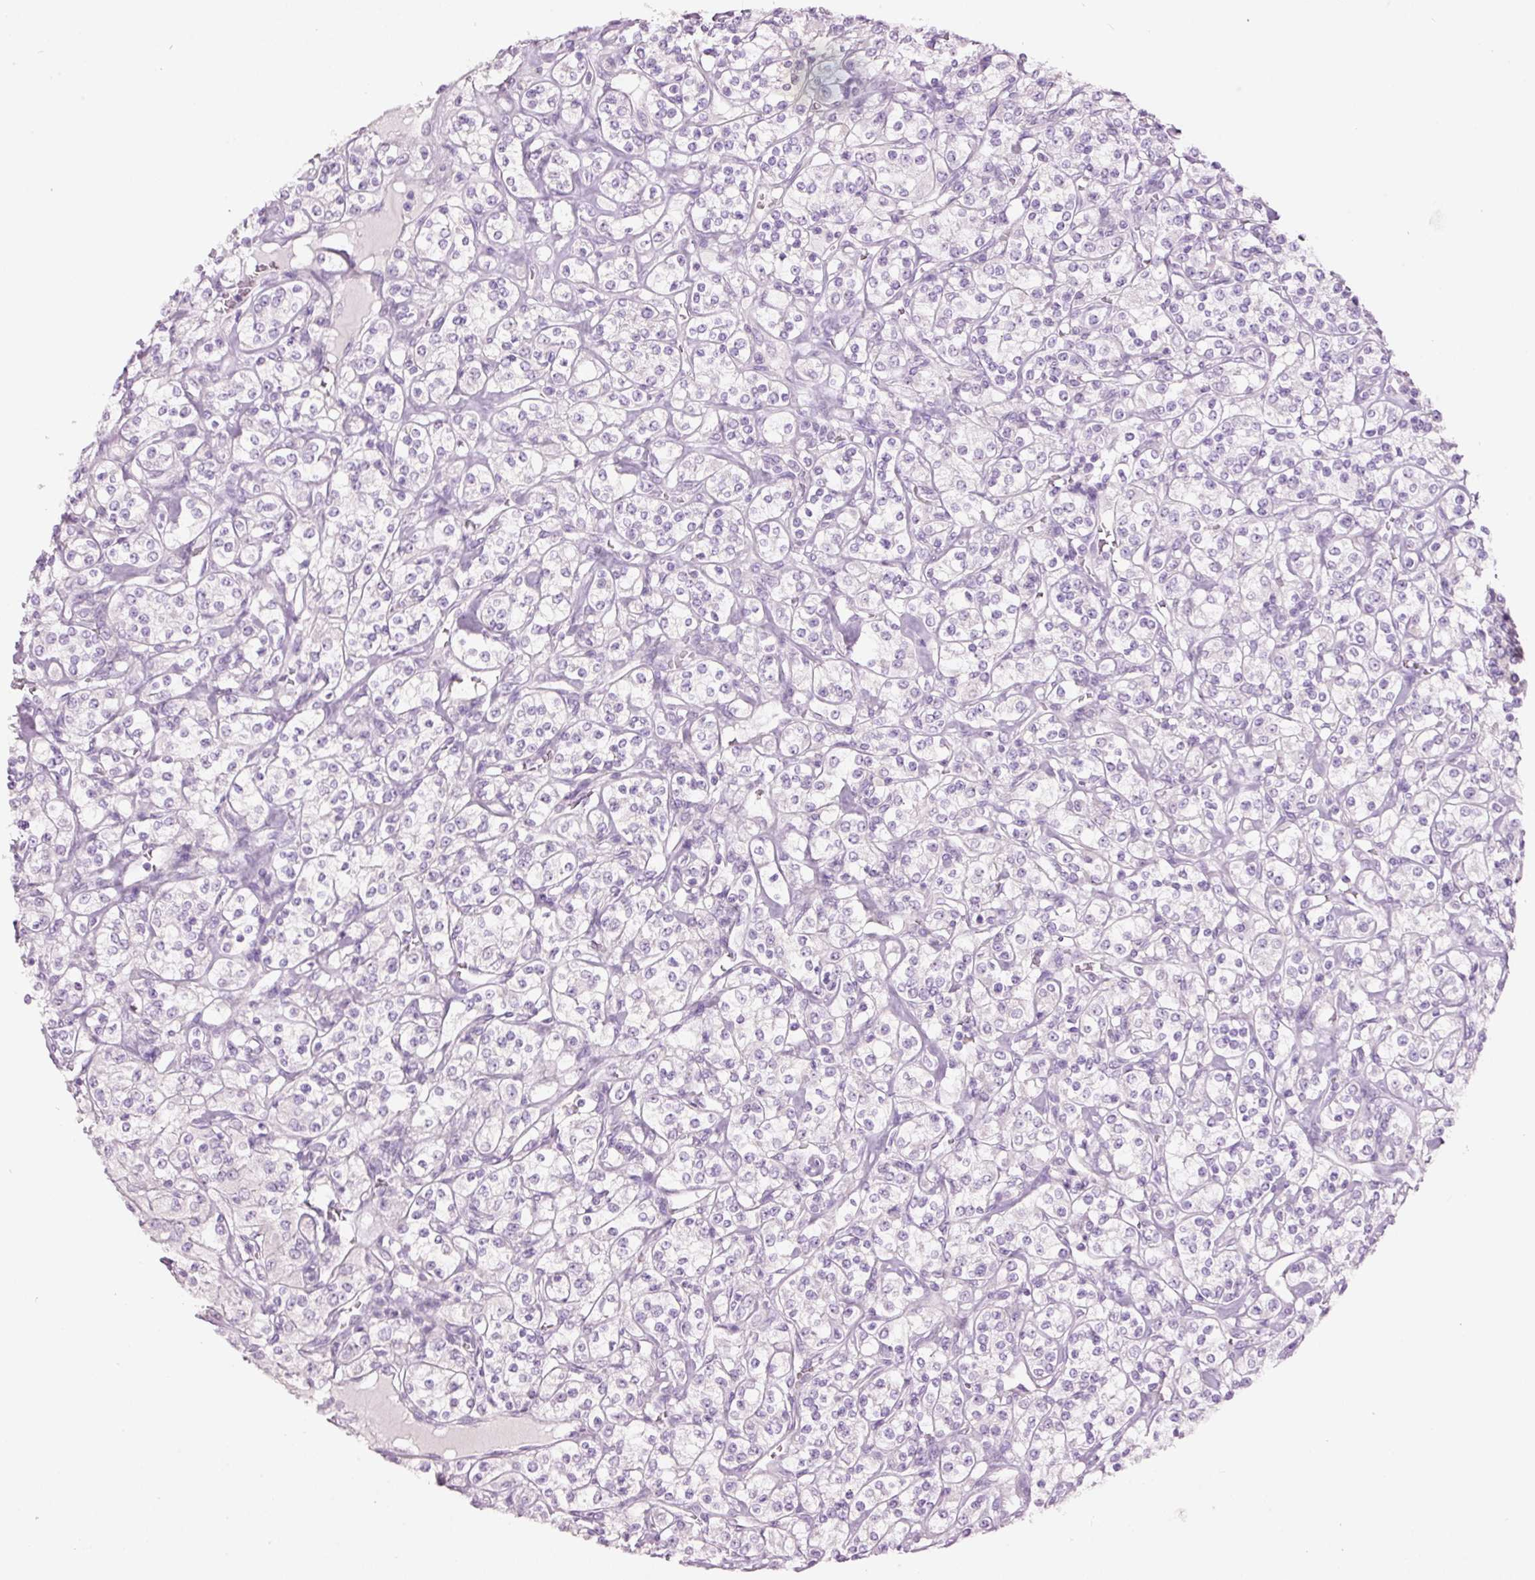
{"staining": {"intensity": "negative", "quantity": "none", "location": "none"}, "tissue": "renal cancer", "cell_type": "Tumor cells", "image_type": "cancer", "snomed": [{"axis": "morphology", "description": "Adenocarcinoma, NOS"}, {"axis": "topography", "description": "Kidney"}], "caption": "There is no significant positivity in tumor cells of renal adenocarcinoma.", "gene": "GCG", "patient": {"sex": "male", "age": 77}}